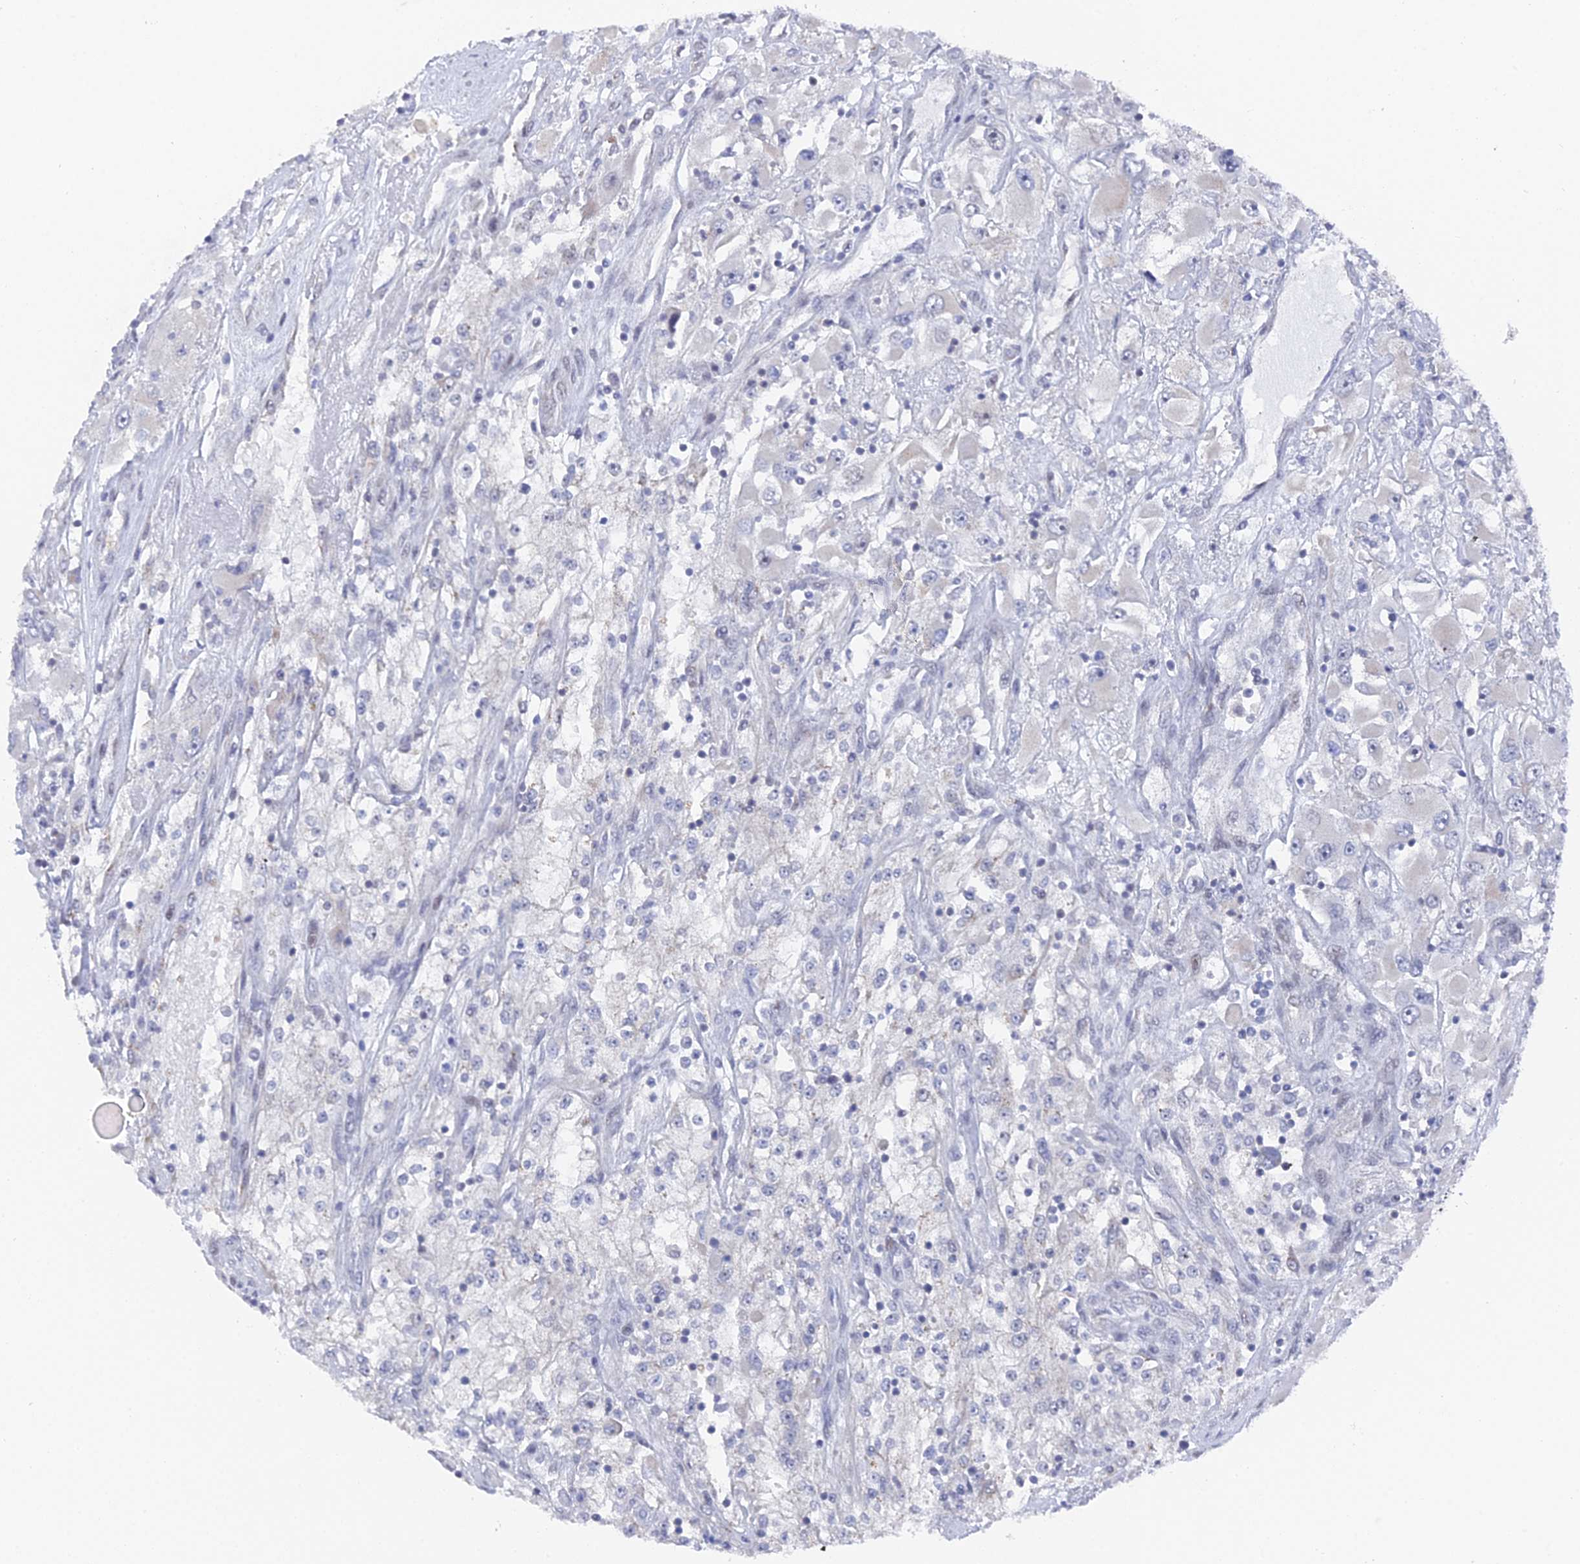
{"staining": {"intensity": "negative", "quantity": "none", "location": "none"}, "tissue": "renal cancer", "cell_type": "Tumor cells", "image_type": "cancer", "snomed": [{"axis": "morphology", "description": "Adenocarcinoma, NOS"}, {"axis": "topography", "description": "Kidney"}], "caption": "This photomicrograph is of renal cancer (adenocarcinoma) stained with immunohistochemistry to label a protein in brown with the nuclei are counter-stained blue. There is no expression in tumor cells.", "gene": "FHIP2A", "patient": {"sex": "female", "age": 52}}